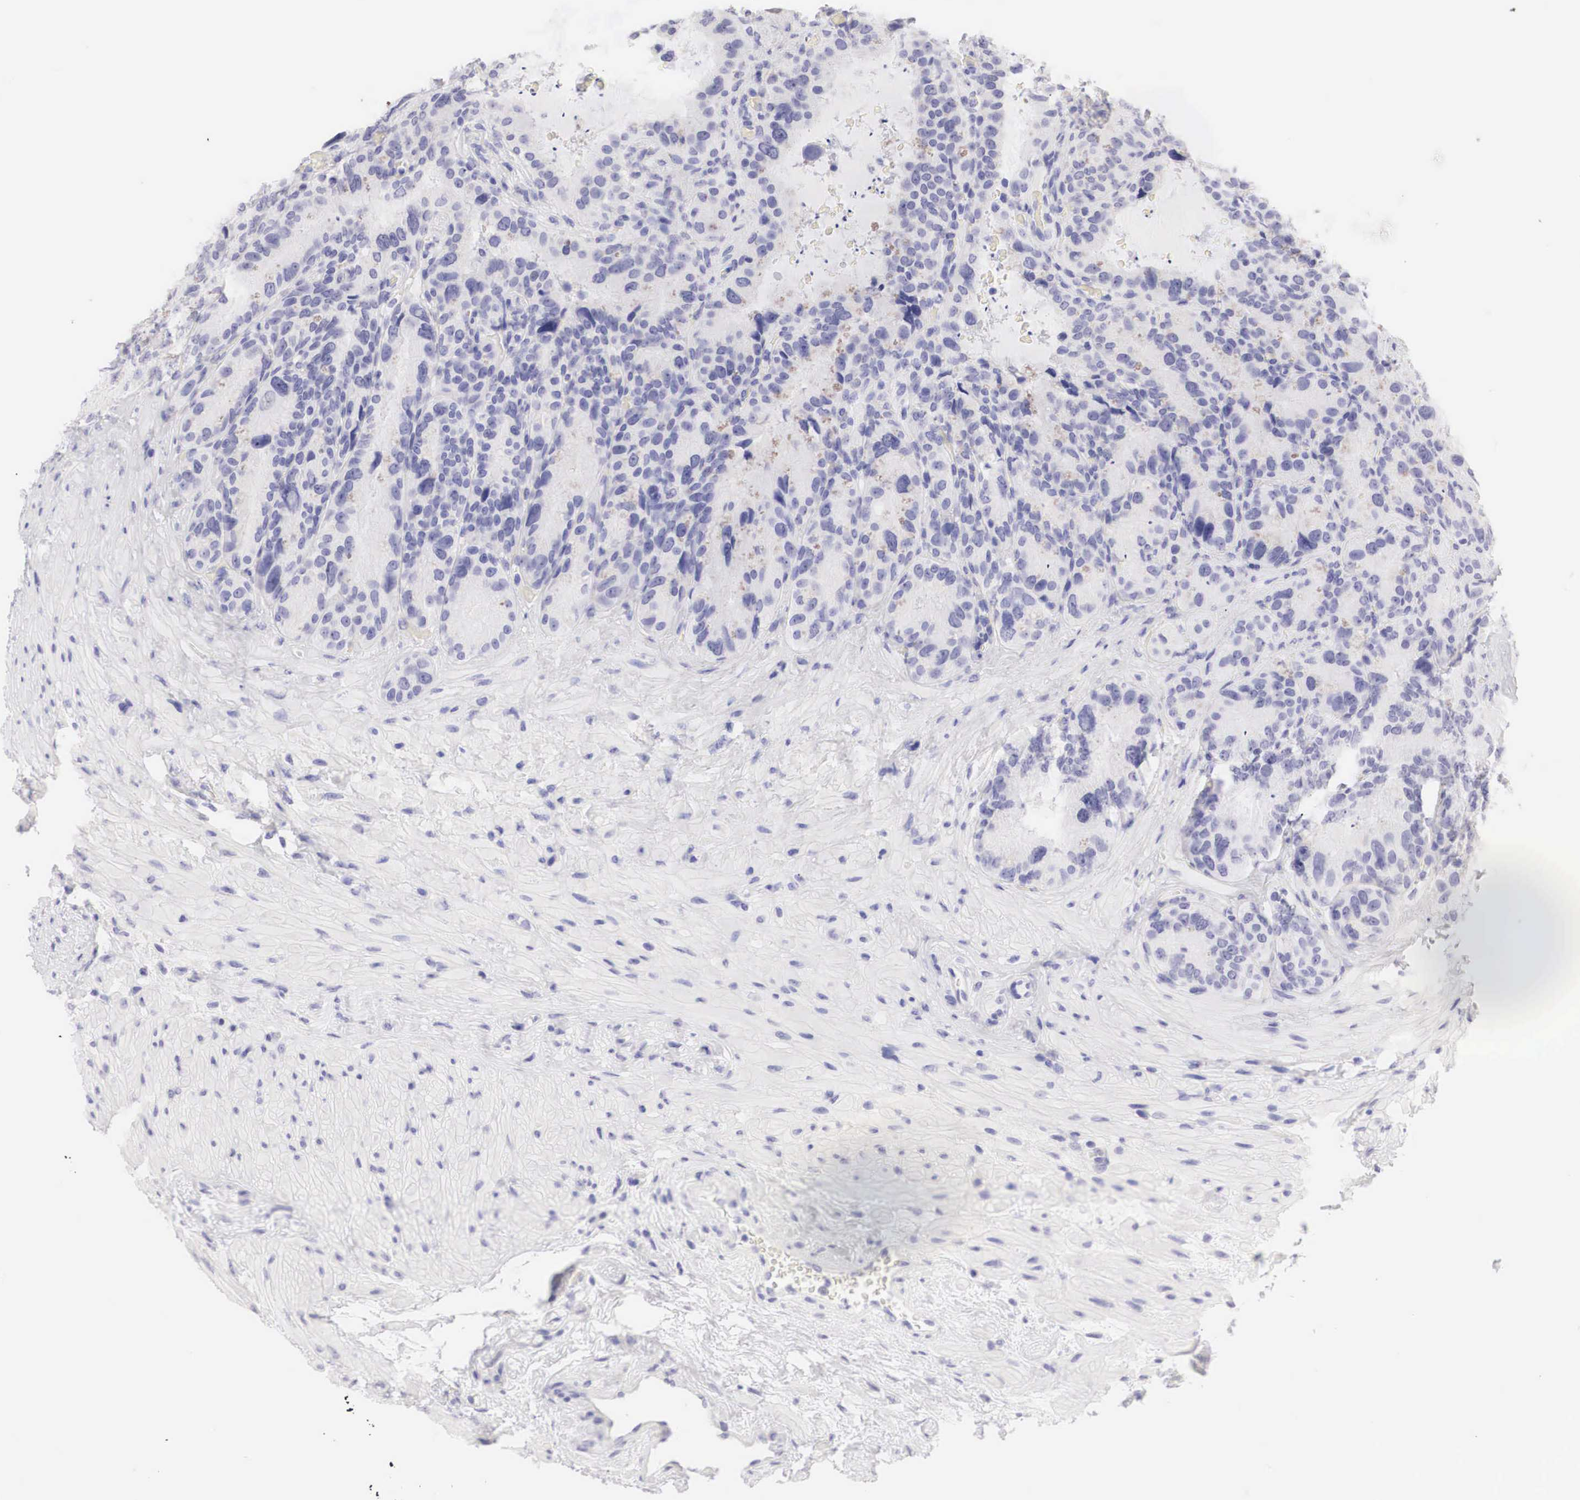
{"staining": {"intensity": "negative", "quantity": "none", "location": "none"}, "tissue": "seminal vesicle", "cell_type": "Glandular cells", "image_type": "normal", "snomed": [{"axis": "morphology", "description": "Normal tissue, NOS"}, {"axis": "topography", "description": "Seminal veicle"}], "caption": "This photomicrograph is of benign seminal vesicle stained with immunohistochemistry to label a protein in brown with the nuclei are counter-stained blue. There is no expression in glandular cells. (DAB (3,3'-diaminobenzidine) immunohistochemistry (IHC) with hematoxylin counter stain).", "gene": "TYR", "patient": {"sex": "male", "age": 63}}